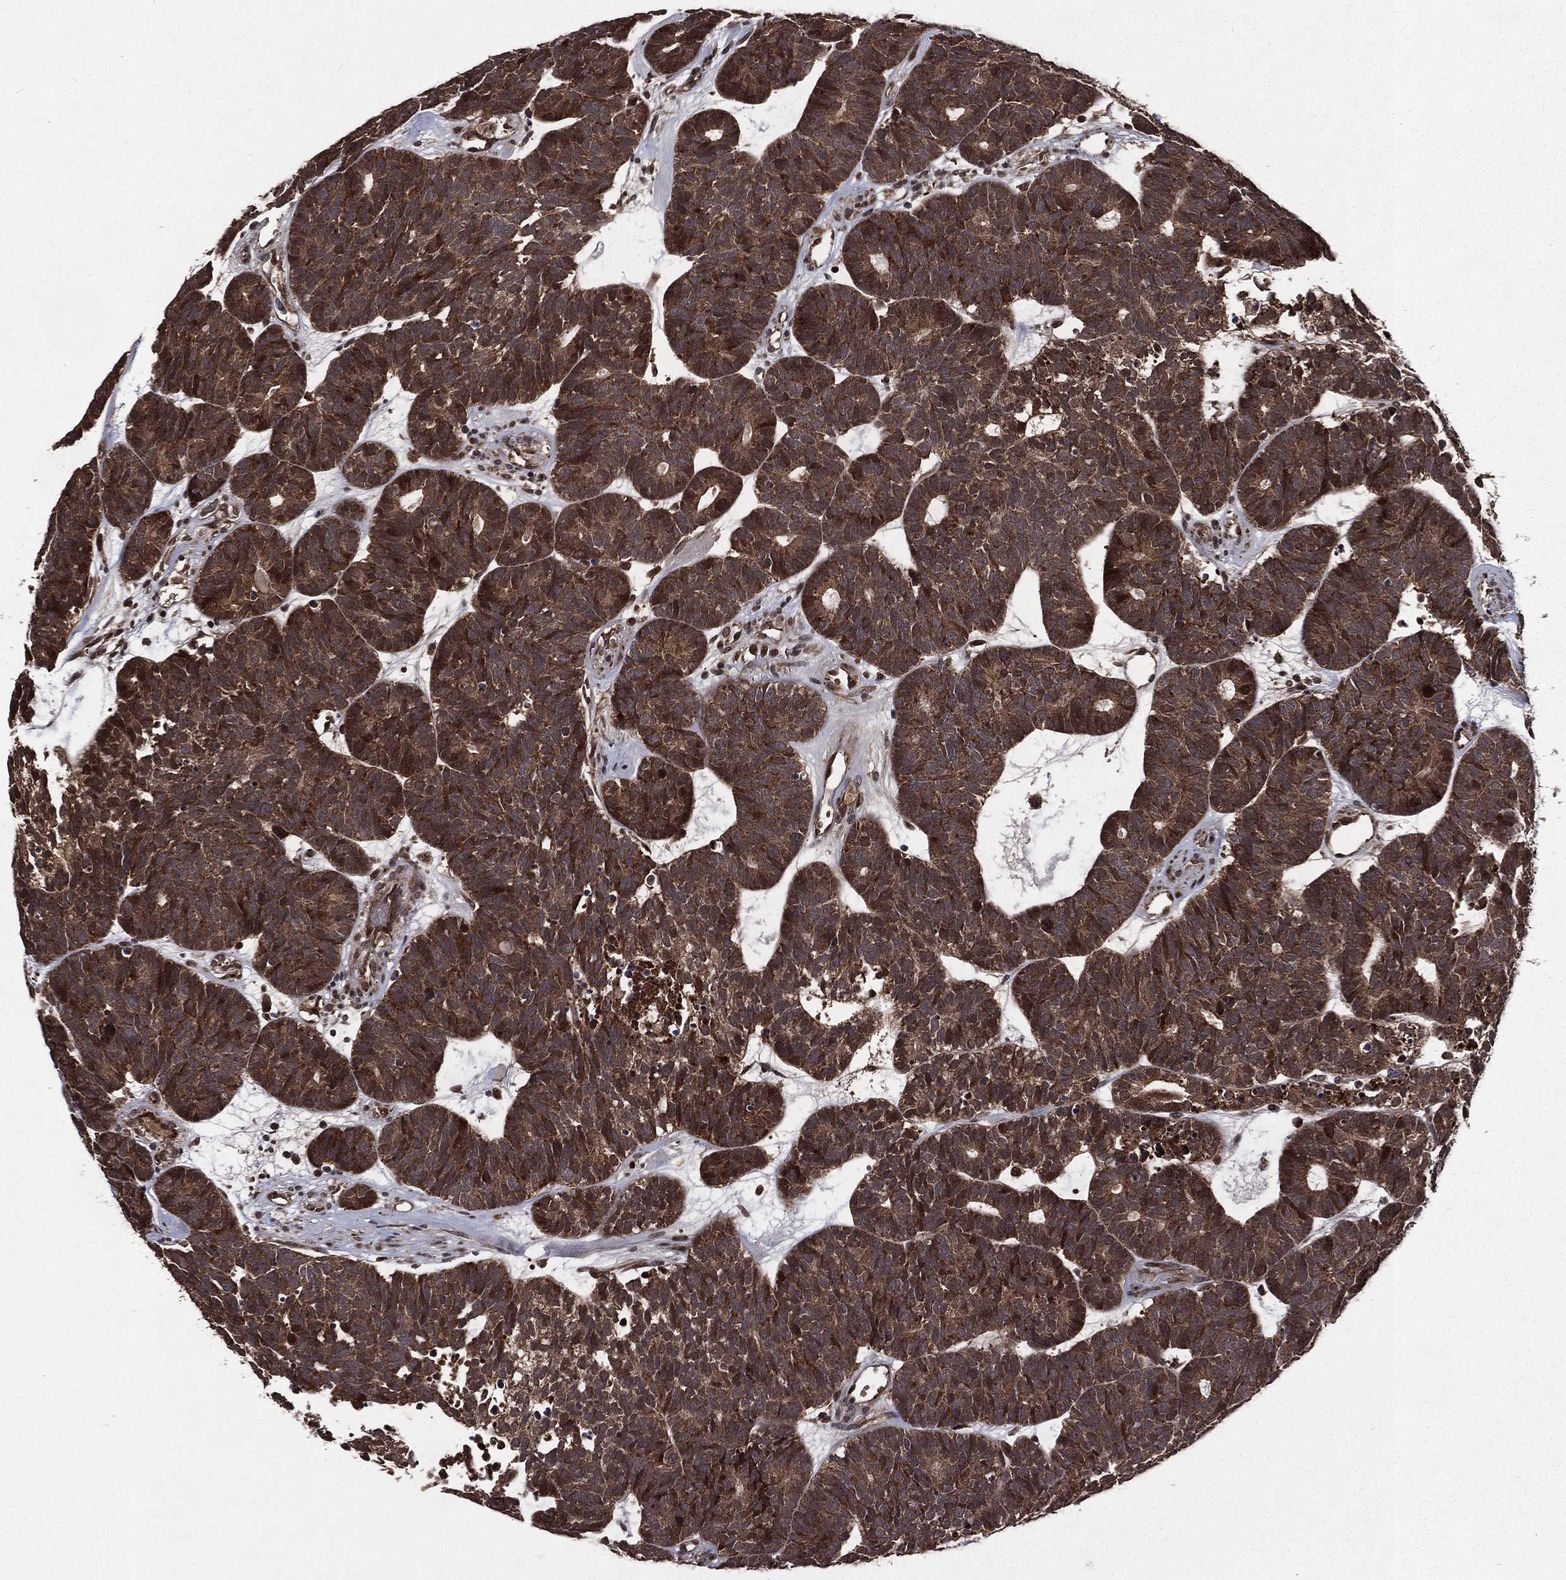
{"staining": {"intensity": "strong", "quantity": ">75%", "location": "cytoplasmic/membranous"}, "tissue": "head and neck cancer", "cell_type": "Tumor cells", "image_type": "cancer", "snomed": [{"axis": "morphology", "description": "Adenocarcinoma, NOS"}, {"axis": "topography", "description": "Head-Neck"}], "caption": "Adenocarcinoma (head and neck) was stained to show a protein in brown. There is high levels of strong cytoplasmic/membranous staining in approximately >75% of tumor cells.", "gene": "LENG8", "patient": {"sex": "female", "age": 81}}